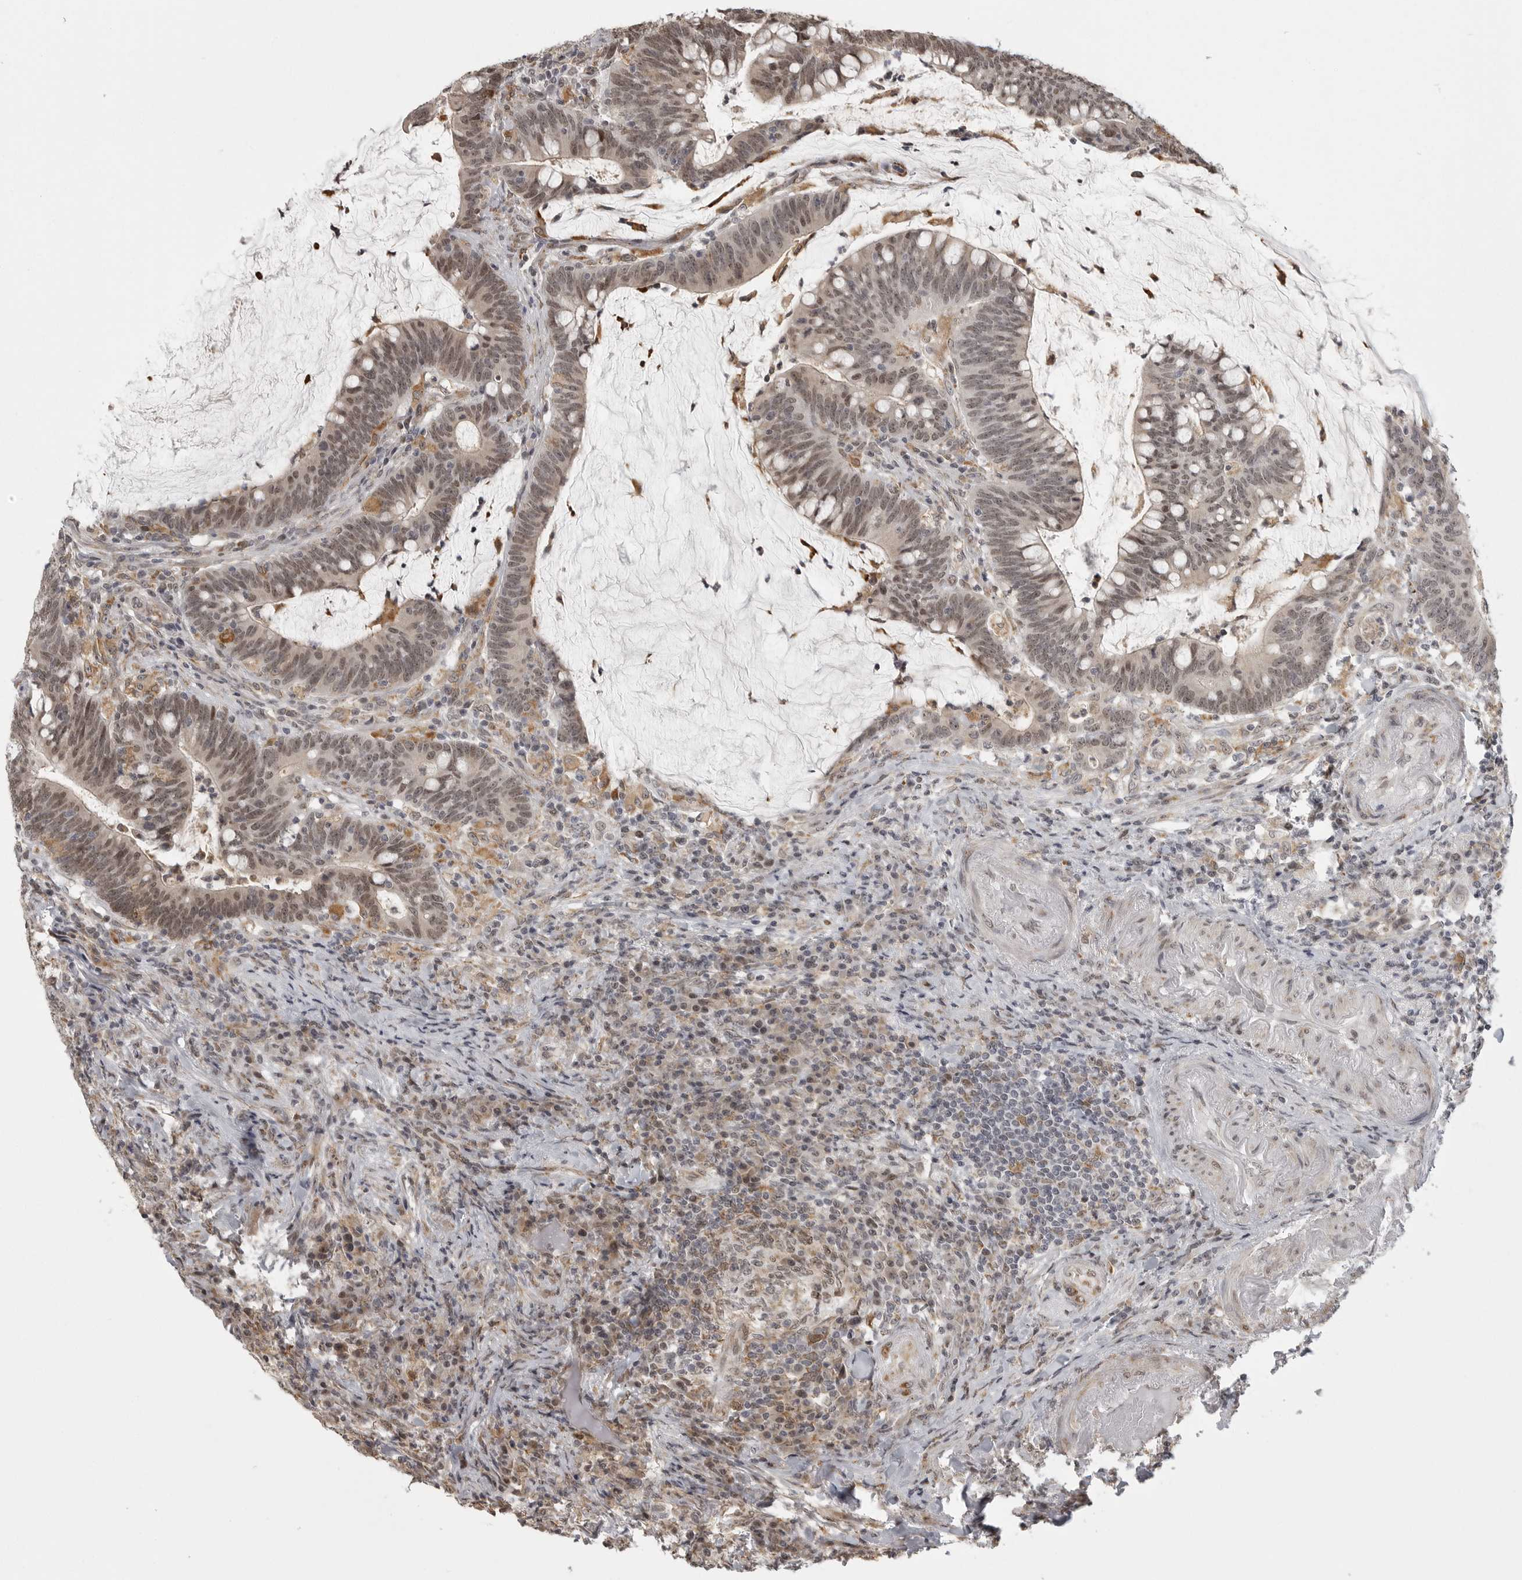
{"staining": {"intensity": "moderate", "quantity": ">75%", "location": "cytoplasmic/membranous,nuclear"}, "tissue": "colorectal cancer", "cell_type": "Tumor cells", "image_type": "cancer", "snomed": [{"axis": "morphology", "description": "Adenocarcinoma, NOS"}, {"axis": "topography", "description": "Colon"}], "caption": "A high-resolution histopathology image shows immunohistochemistry staining of colorectal cancer, which displays moderate cytoplasmic/membranous and nuclear expression in approximately >75% of tumor cells.", "gene": "ISG20L2", "patient": {"sex": "female", "age": 66}}